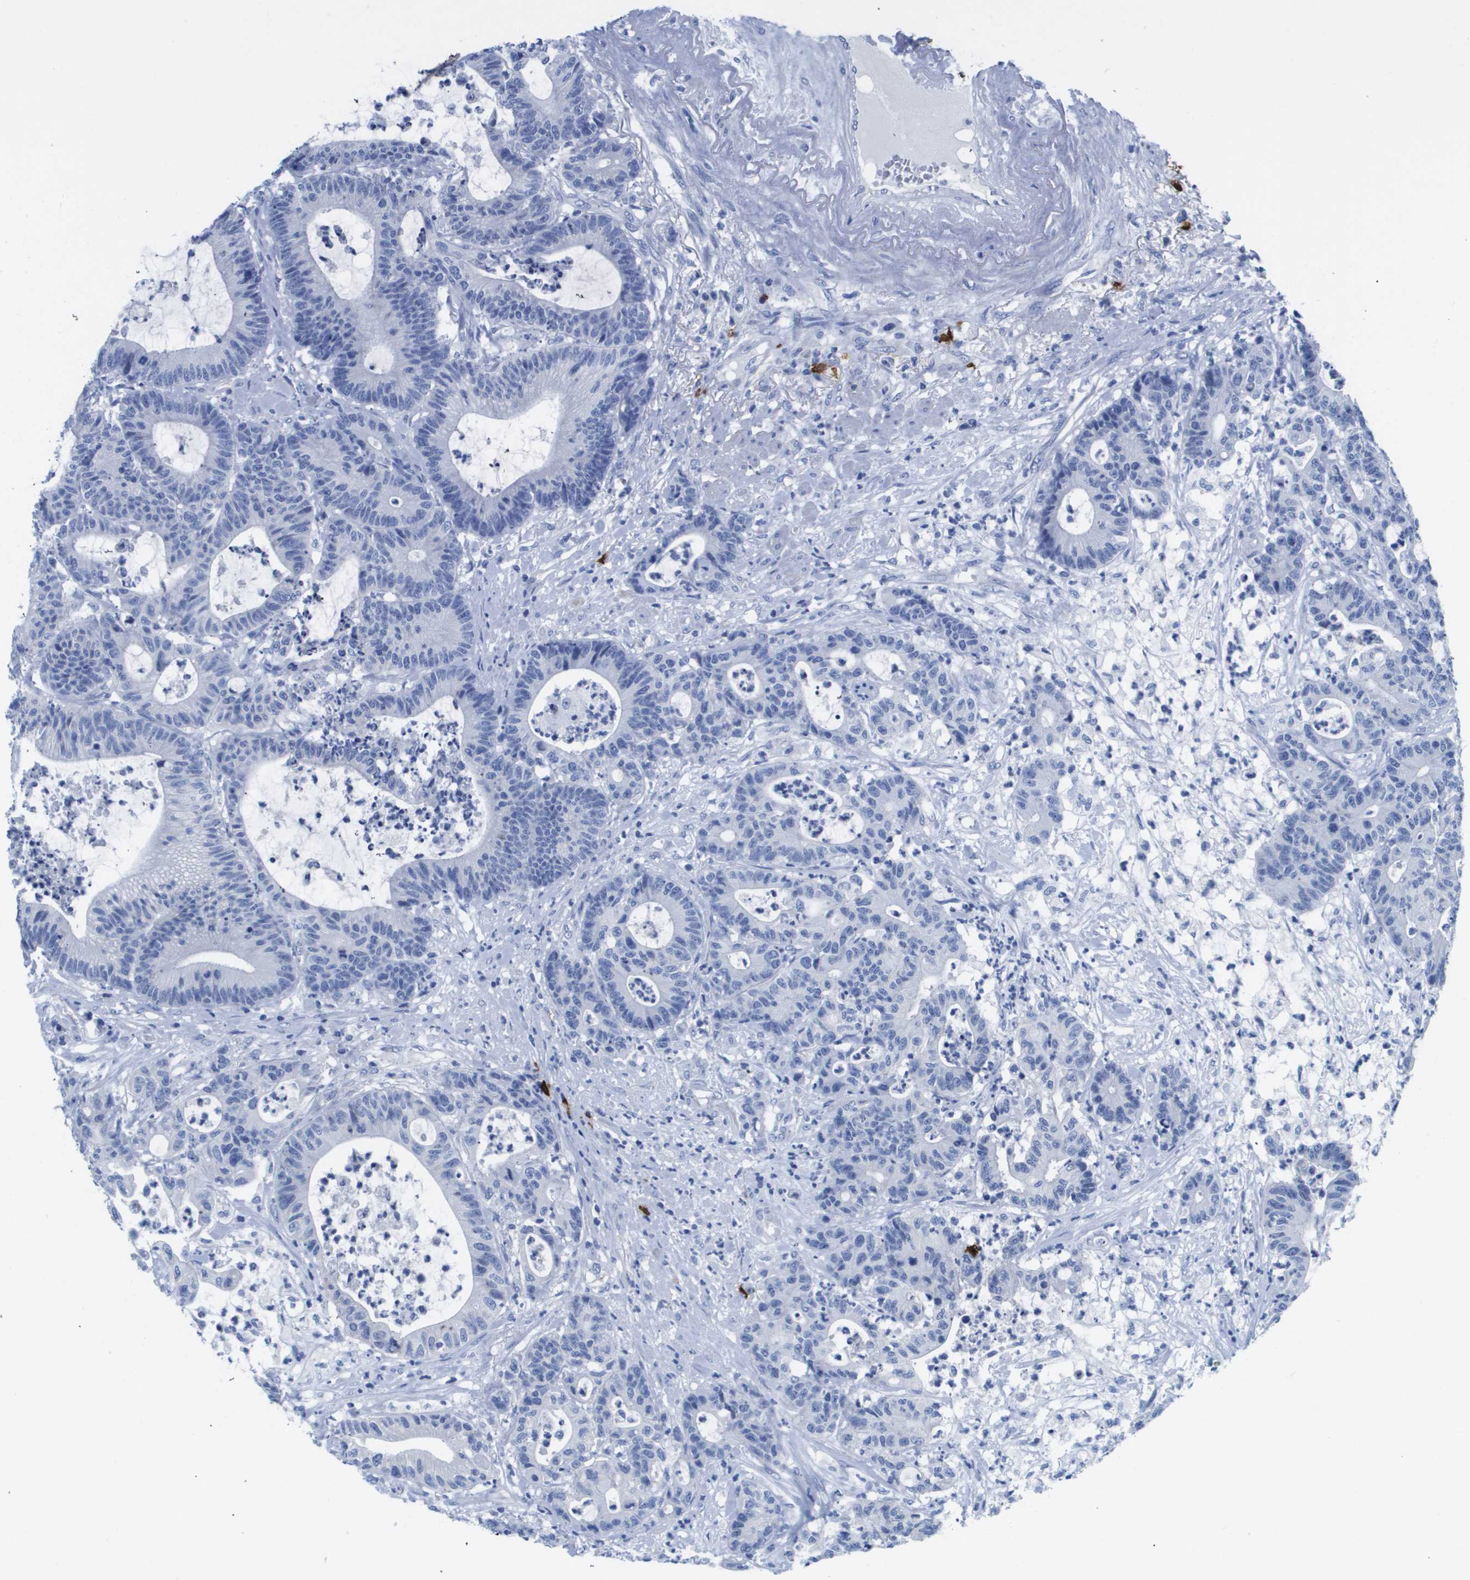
{"staining": {"intensity": "negative", "quantity": "none", "location": "none"}, "tissue": "colorectal cancer", "cell_type": "Tumor cells", "image_type": "cancer", "snomed": [{"axis": "morphology", "description": "Adenocarcinoma, NOS"}, {"axis": "topography", "description": "Colon"}], "caption": "This photomicrograph is of colorectal cancer stained with immunohistochemistry to label a protein in brown with the nuclei are counter-stained blue. There is no expression in tumor cells. (Brightfield microscopy of DAB (3,3'-diaminobenzidine) immunohistochemistry (IHC) at high magnification).", "gene": "MS4A1", "patient": {"sex": "female", "age": 84}}